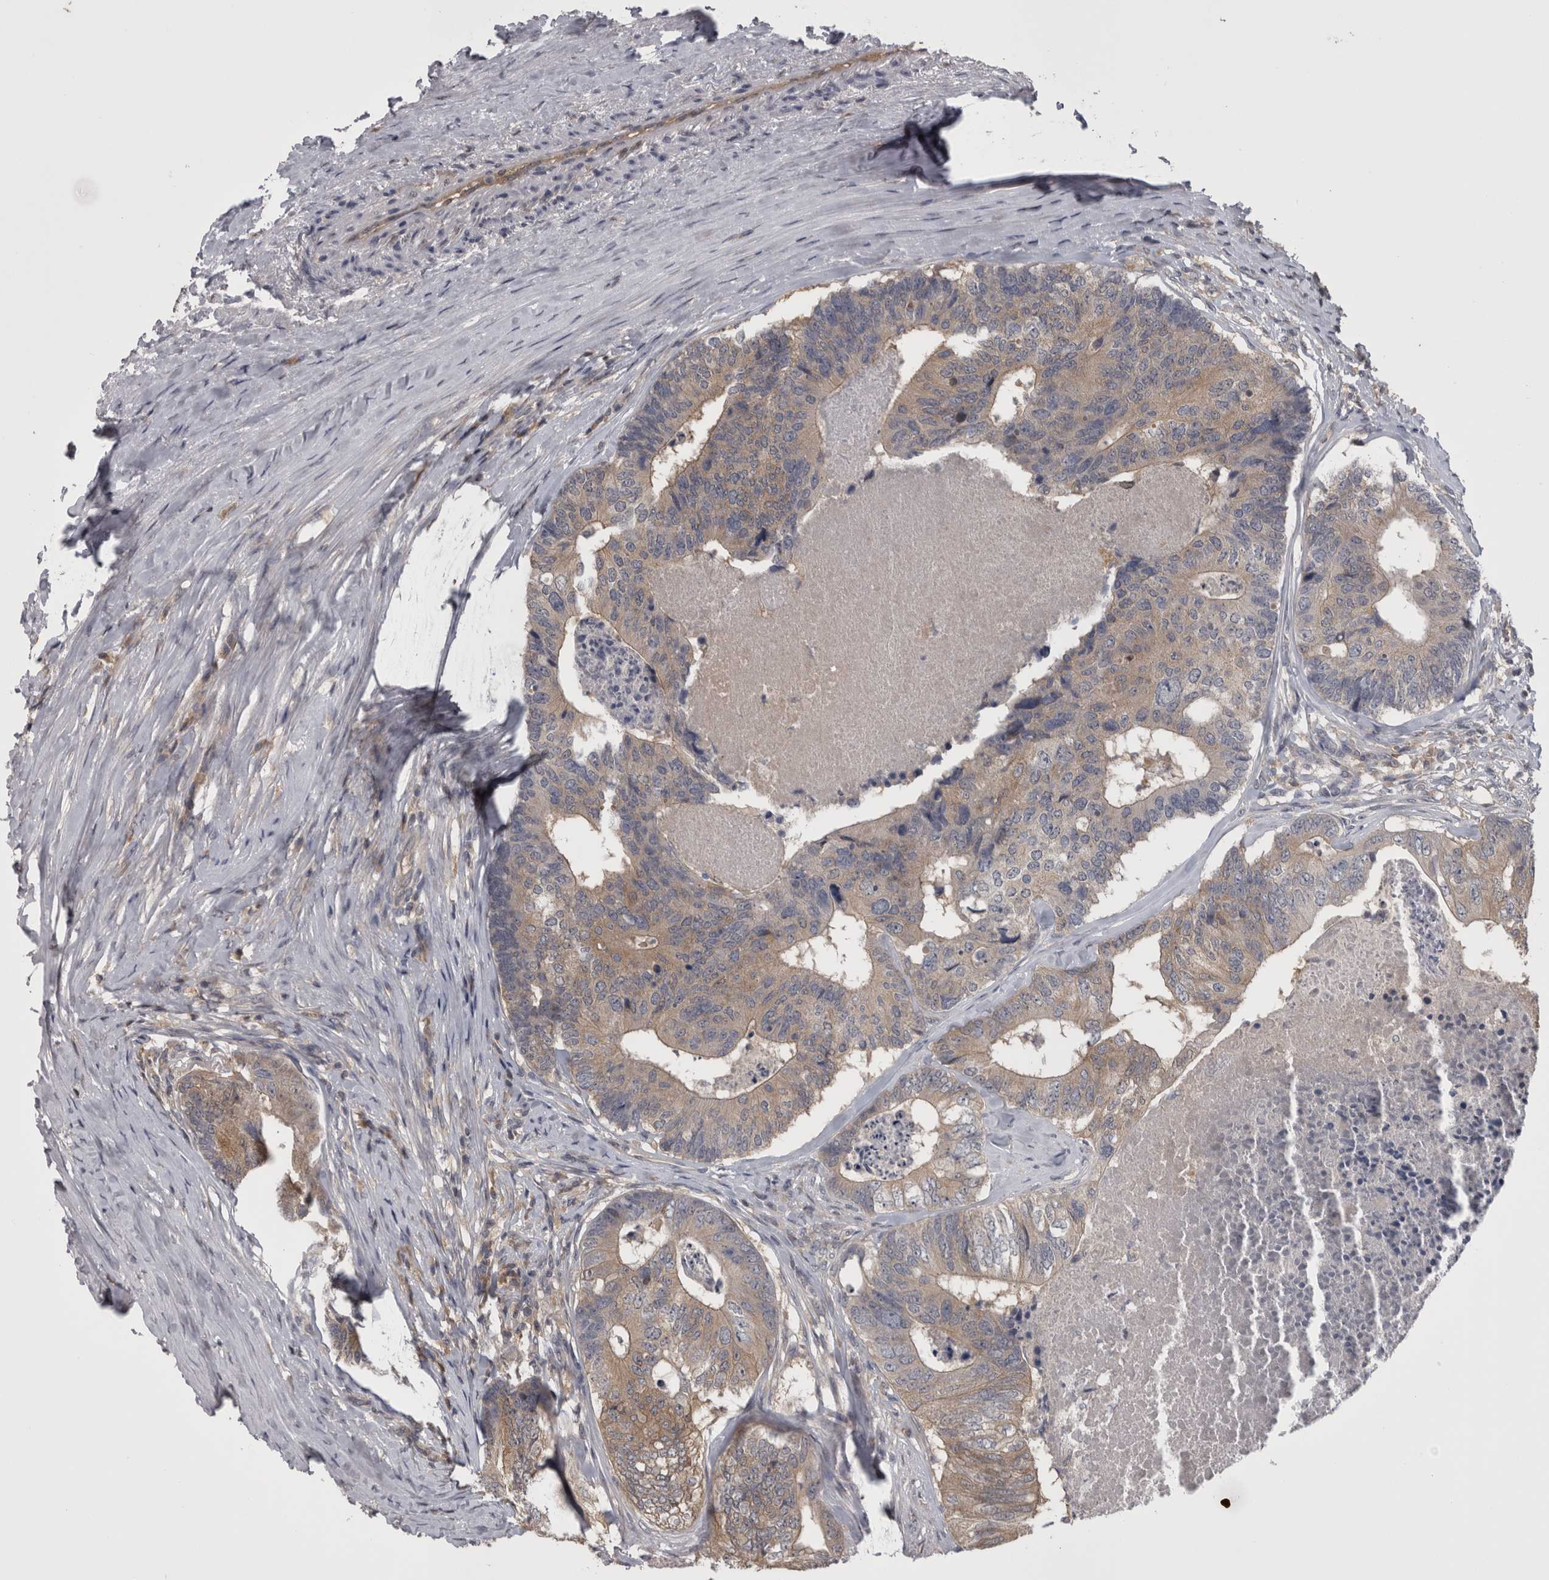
{"staining": {"intensity": "weak", "quantity": ">75%", "location": "cytoplasmic/membranous"}, "tissue": "colorectal cancer", "cell_type": "Tumor cells", "image_type": "cancer", "snomed": [{"axis": "morphology", "description": "Adenocarcinoma, NOS"}, {"axis": "topography", "description": "Colon"}], "caption": "Immunohistochemical staining of colorectal adenocarcinoma reveals weak cytoplasmic/membranous protein positivity in approximately >75% of tumor cells.", "gene": "APRT", "patient": {"sex": "female", "age": 67}}